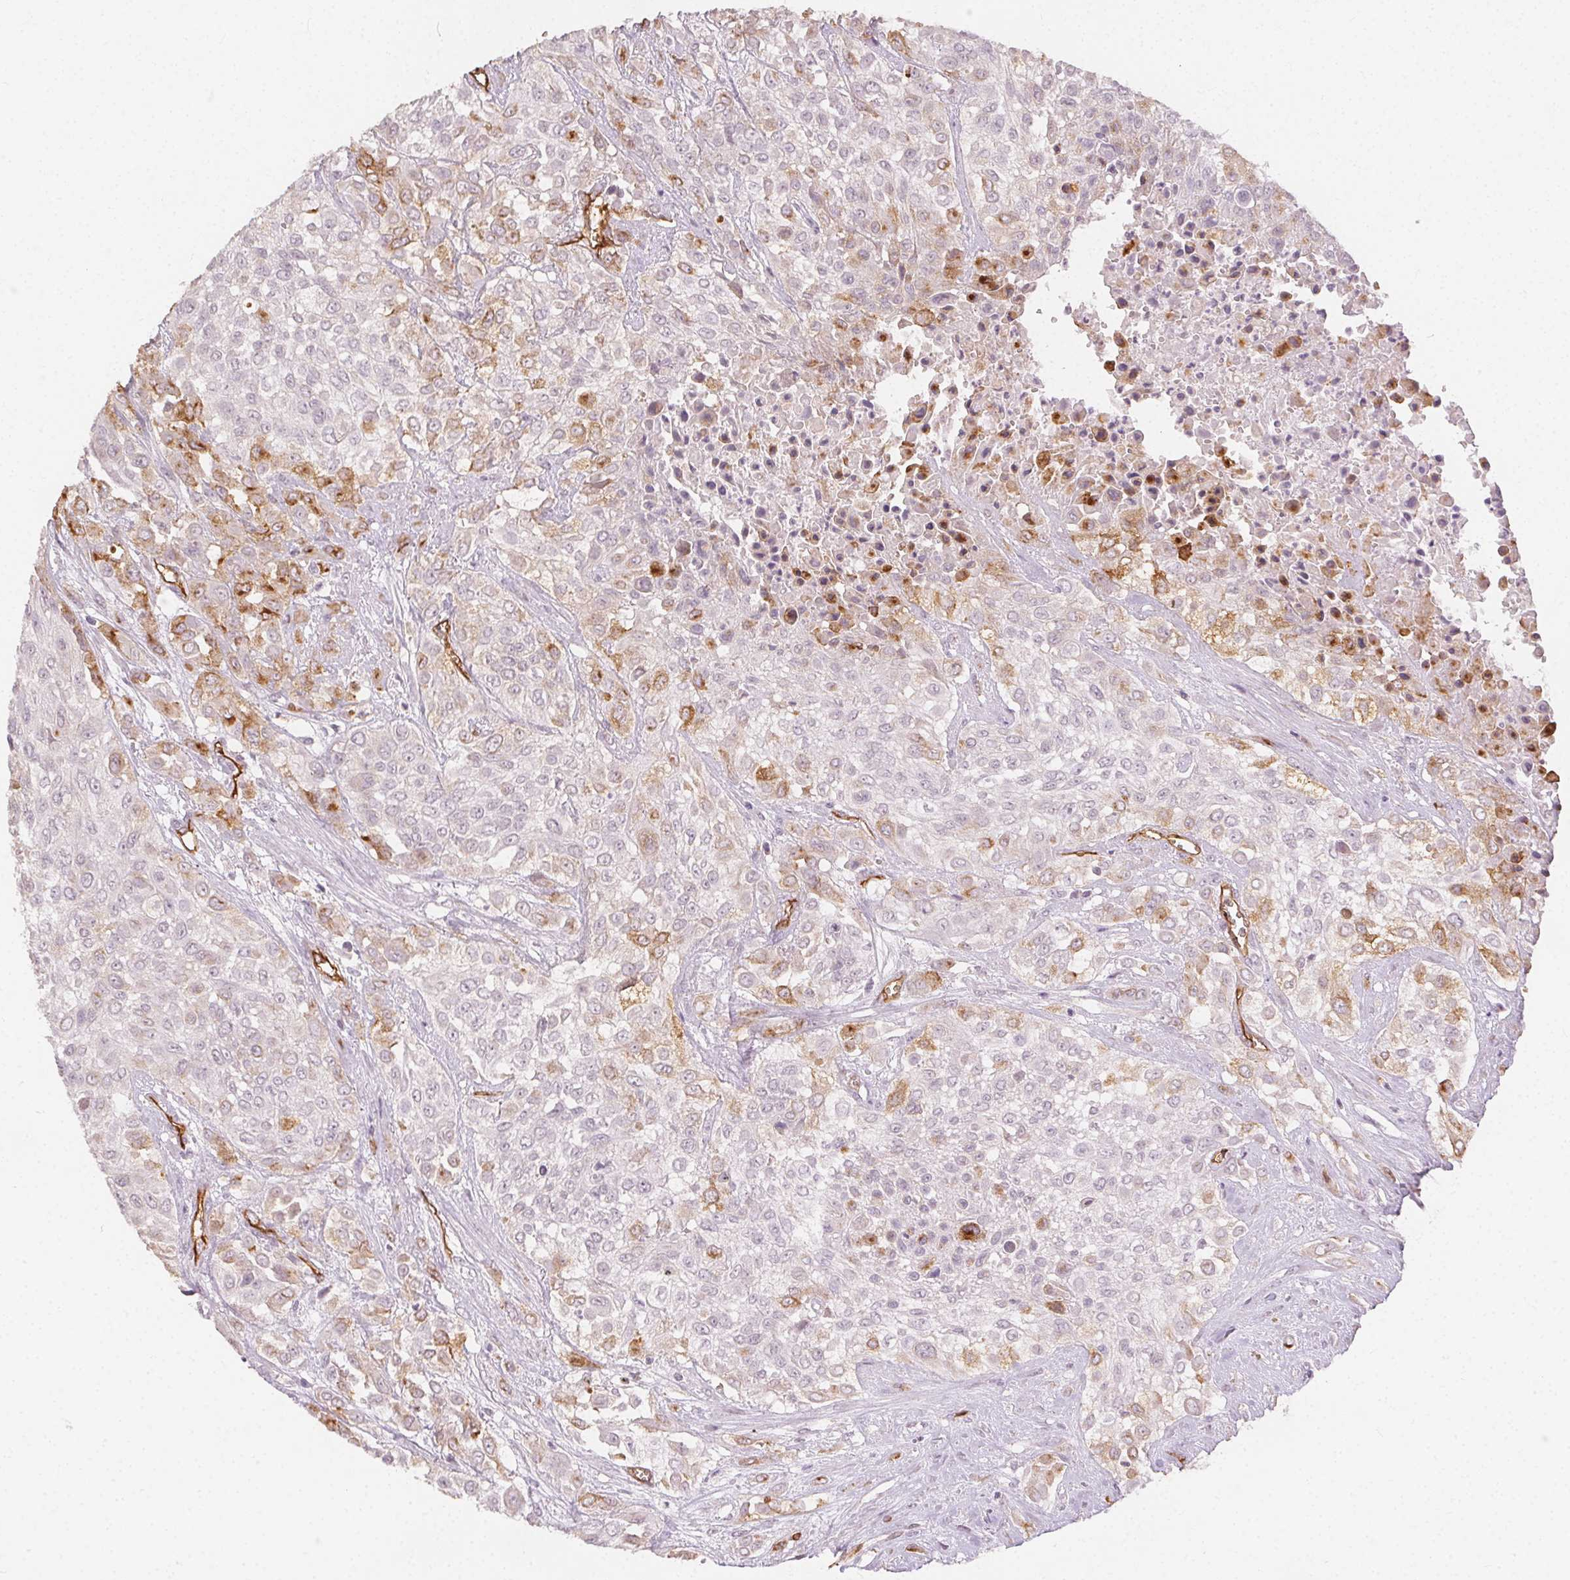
{"staining": {"intensity": "moderate", "quantity": "<25%", "location": "cytoplasmic/membranous"}, "tissue": "urothelial cancer", "cell_type": "Tumor cells", "image_type": "cancer", "snomed": [{"axis": "morphology", "description": "Urothelial carcinoma, High grade"}, {"axis": "topography", "description": "Urinary bladder"}], "caption": "Immunohistochemistry (IHC) image of neoplastic tissue: human high-grade urothelial carcinoma stained using immunohistochemistry reveals low levels of moderate protein expression localized specifically in the cytoplasmic/membranous of tumor cells, appearing as a cytoplasmic/membranous brown color.", "gene": "PODXL", "patient": {"sex": "male", "age": 57}}